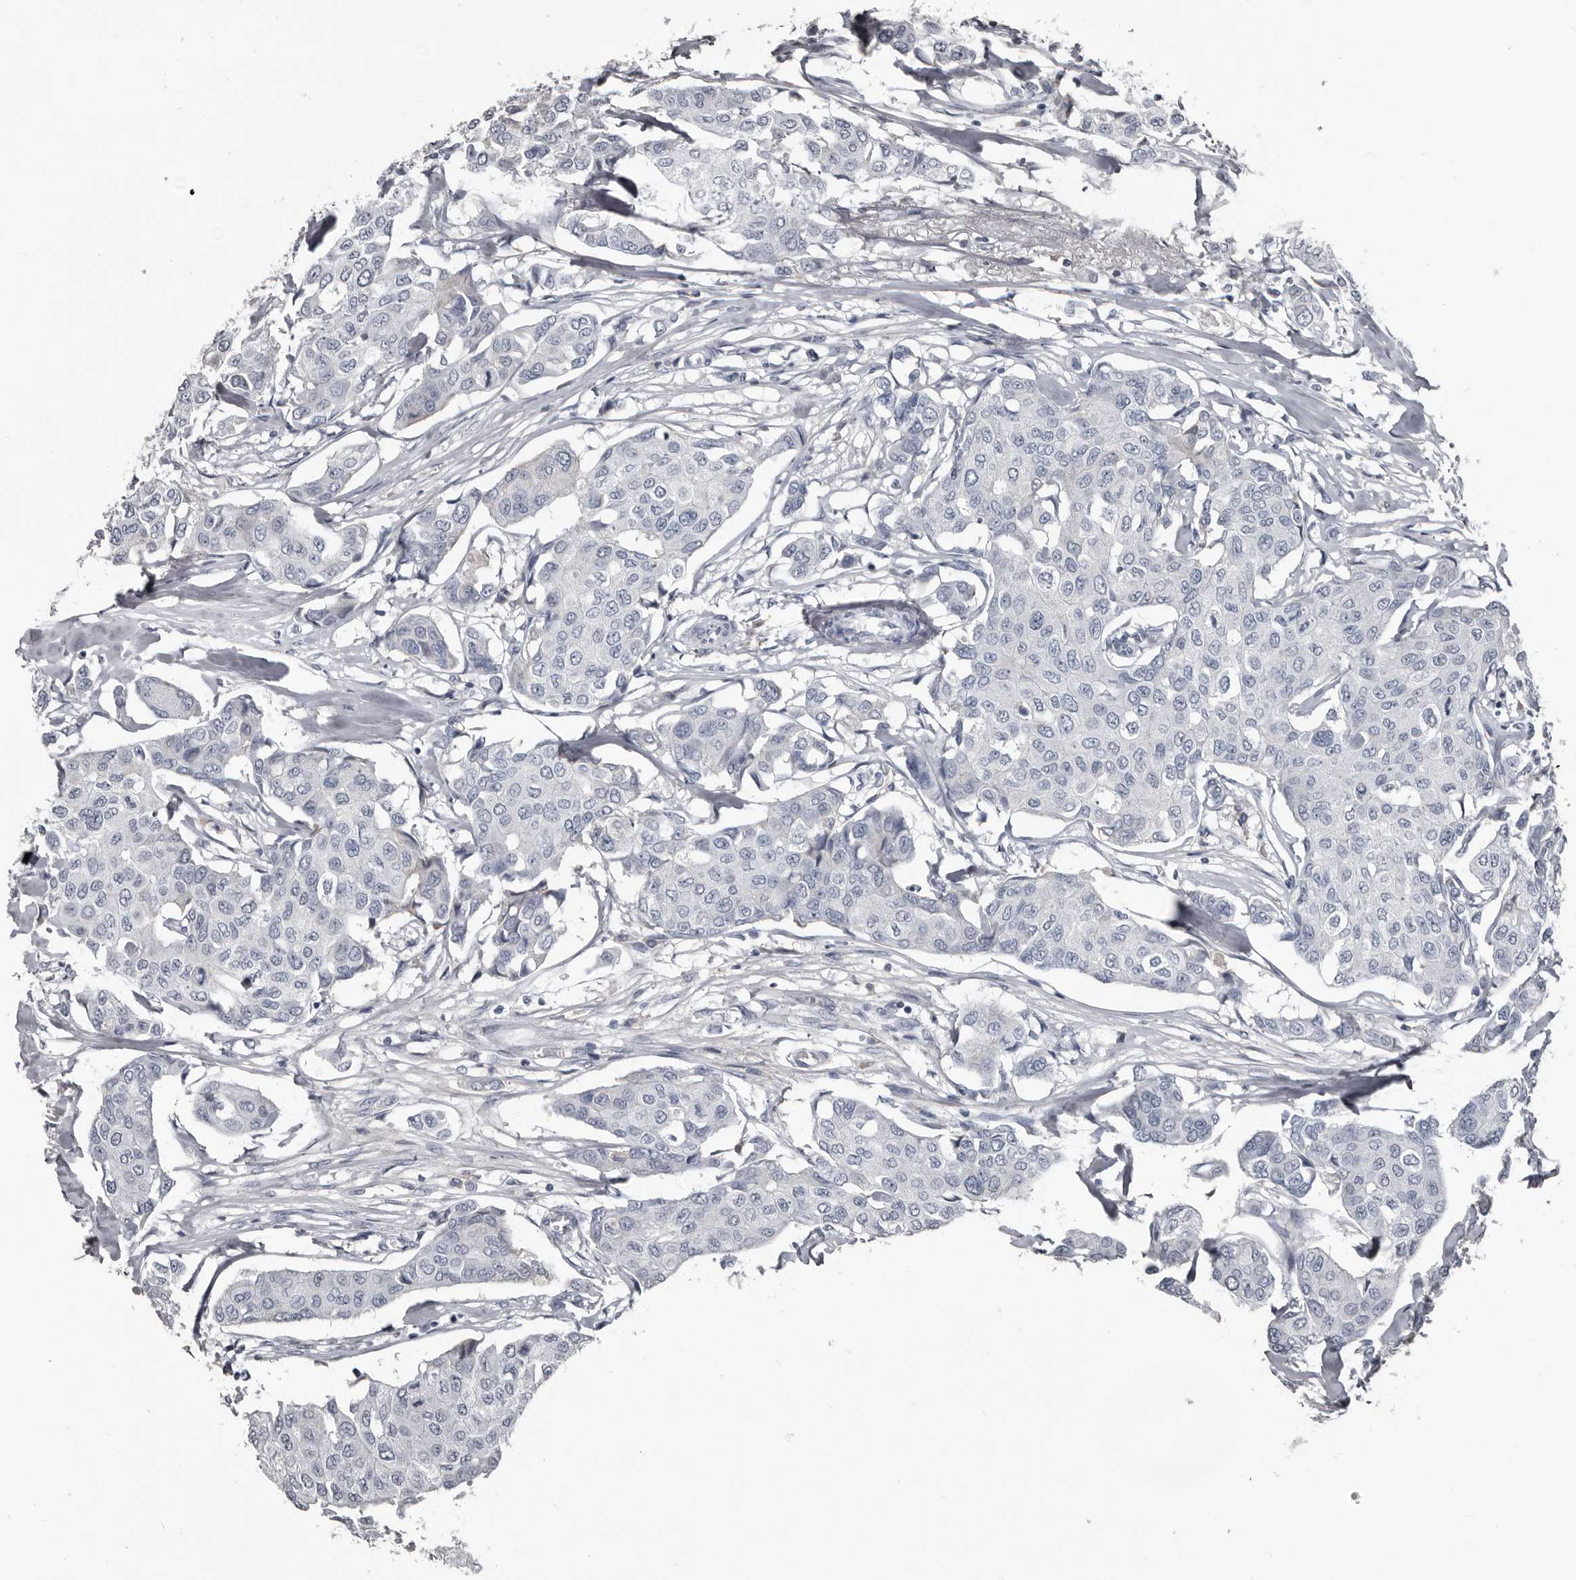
{"staining": {"intensity": "negative", "quantity": "none", "location": "none"}, "tissue": "breast cancer", "cell_type": "Tumor cells", "image_type": "cancer", "snomed": [{"axis": "morphology", "description": "Duct carcinoma"}, {"axis": "topography", "description": "Breast"}], "caption": "The histopathology image demonstrates no significant positivity in tumor cells of invasive ductal carcinoma (breast).", "gene": "GREB1", "patient": {"sex": "female", "age": 80}}